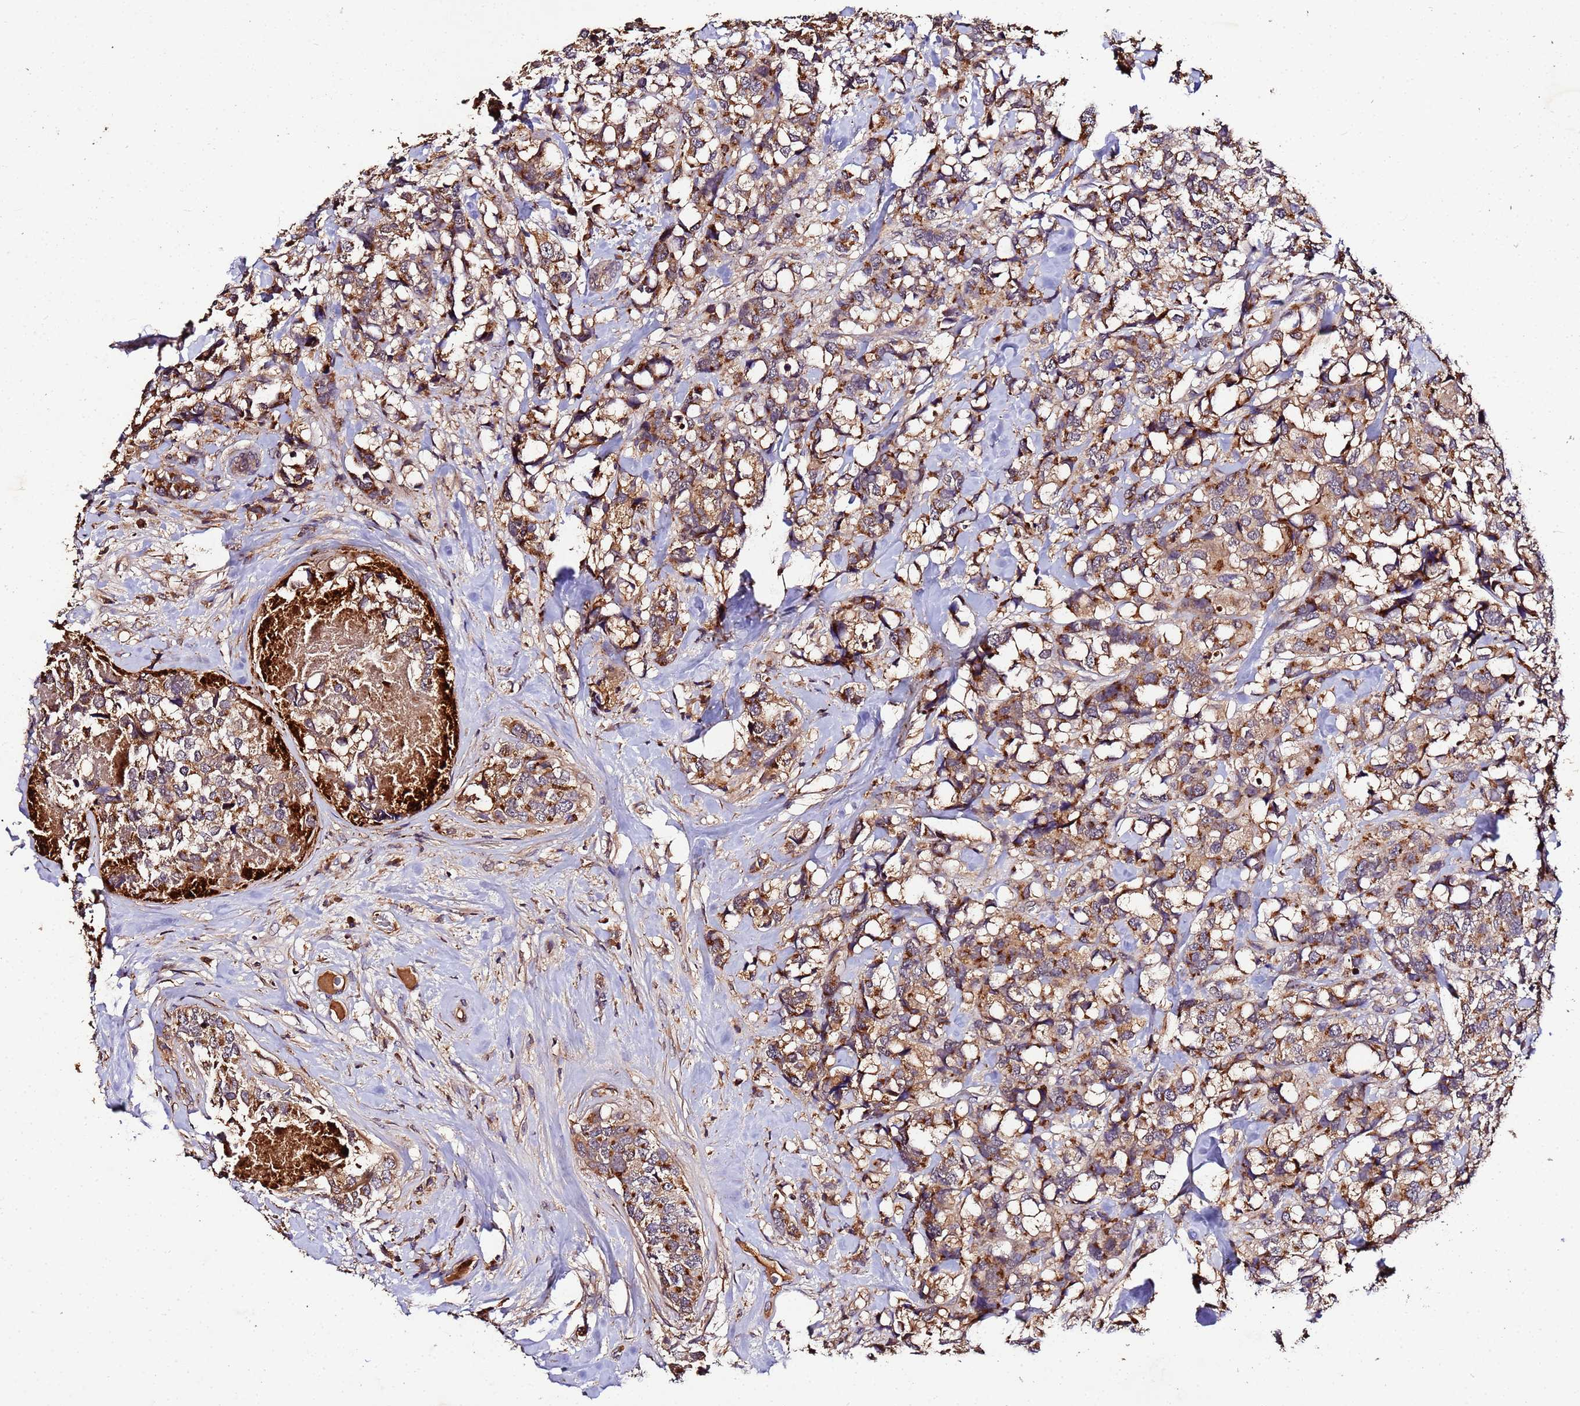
{"staining": {"intensity": "moderate", "quantity": ">75%", "location": "cytoplasmic/membranous"}, "tissue": "breast cancer", "cell_type": "Tumor cells", "image_type": "cancer", "snomed": [{"axis": "morphology", "description": "Lobular carcinoma"}, {"axis": "topography", "description": "Breast"}], "caption": "Protein analysis of breast cancer (lobular carcinoma) tissue shows moderate cytoplasmic/membranous positivity in about >75% of tumor cells.", "gene": "MTERF1", "patient": {"sex": "female", "age": 59}}